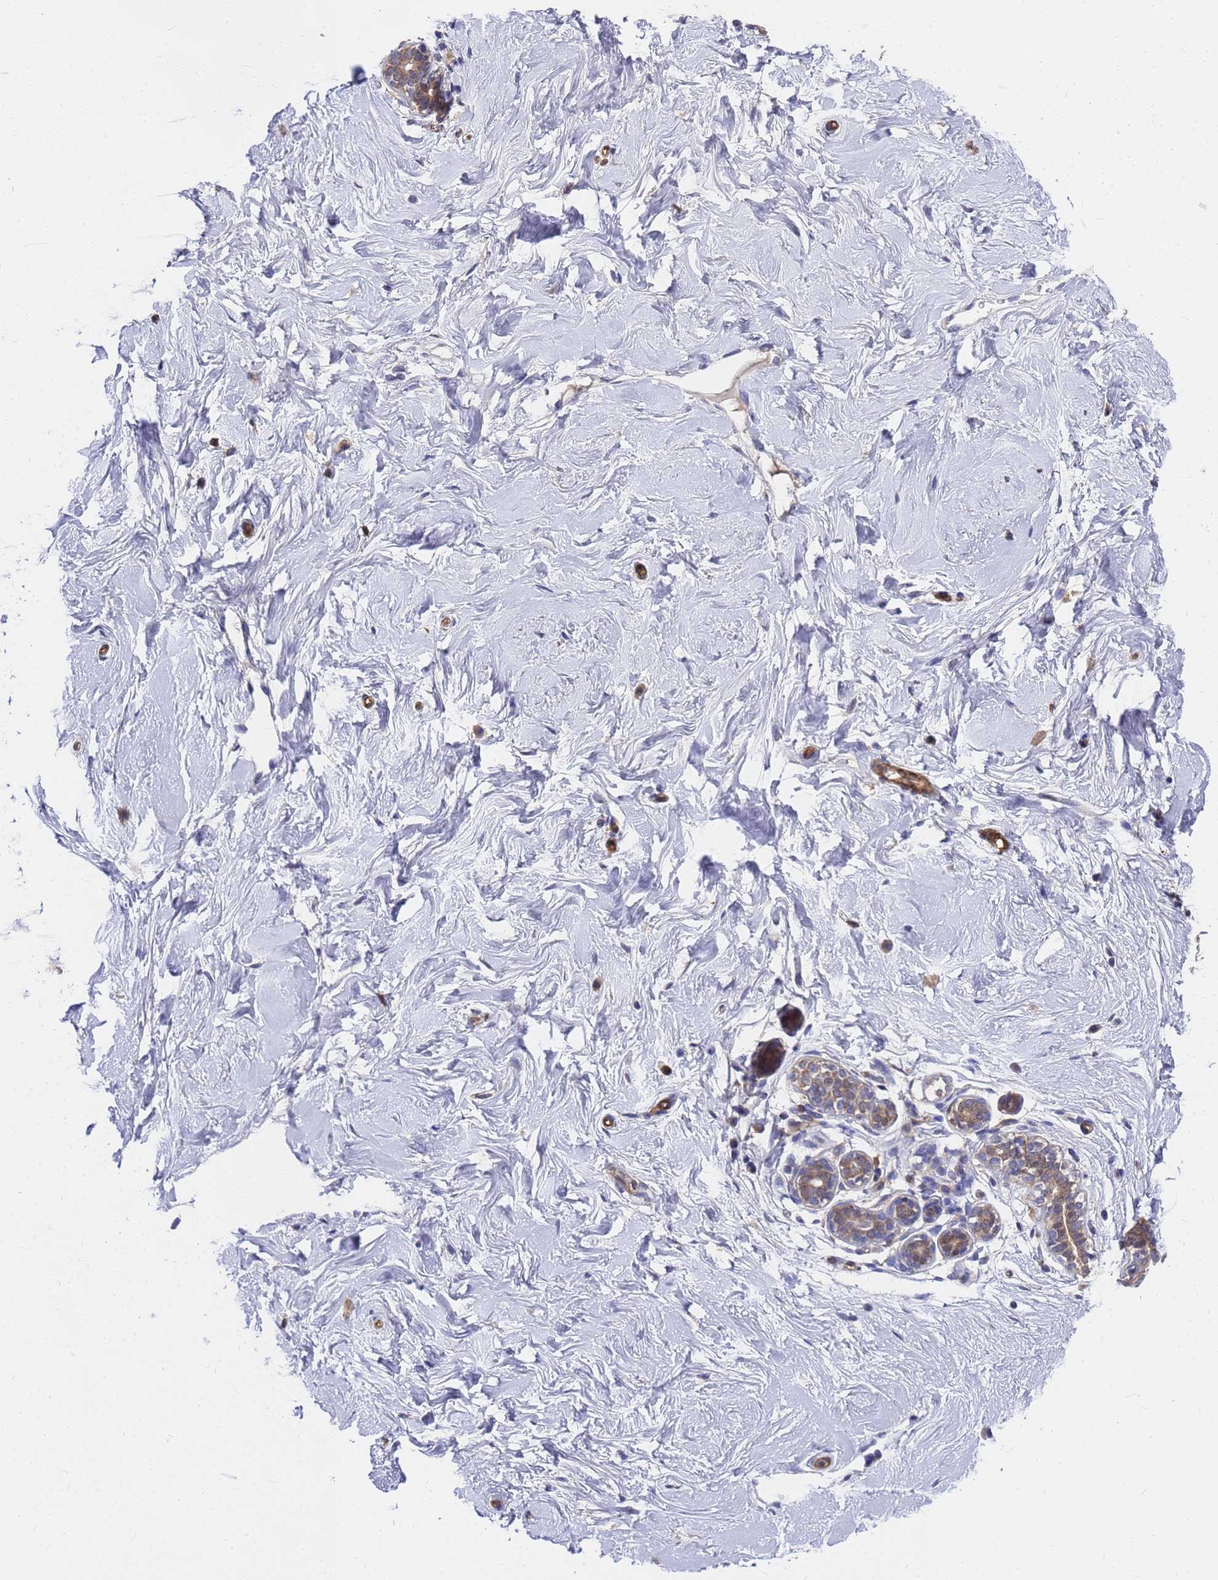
{"staining": {"intensity": "negative", "quantity": "none", "location": "none"}, "tissue": "breast", "cell_type": "Adipocytes", "image_type": "normal", "snomed": [{"axis": "morphology", "description": "Normal tissue, NOS"}, {"axis": "morphology", "description": "Adenoma, NOS"}, {"axis": "topography", "description": "Breast"}], "caption": "Immunohistochemistry (IHC) micrograph of benign breast: human breast stained with DAB (3,3'-diaminobenzidine) reveals no significant protein positivity in adipocytes. (DAB (3,3'-diaminobenzidine) immunohistochemistry, high magnification).", "gene": "SLC35E2B", "patient": {"sex": "female", "age": 23}}